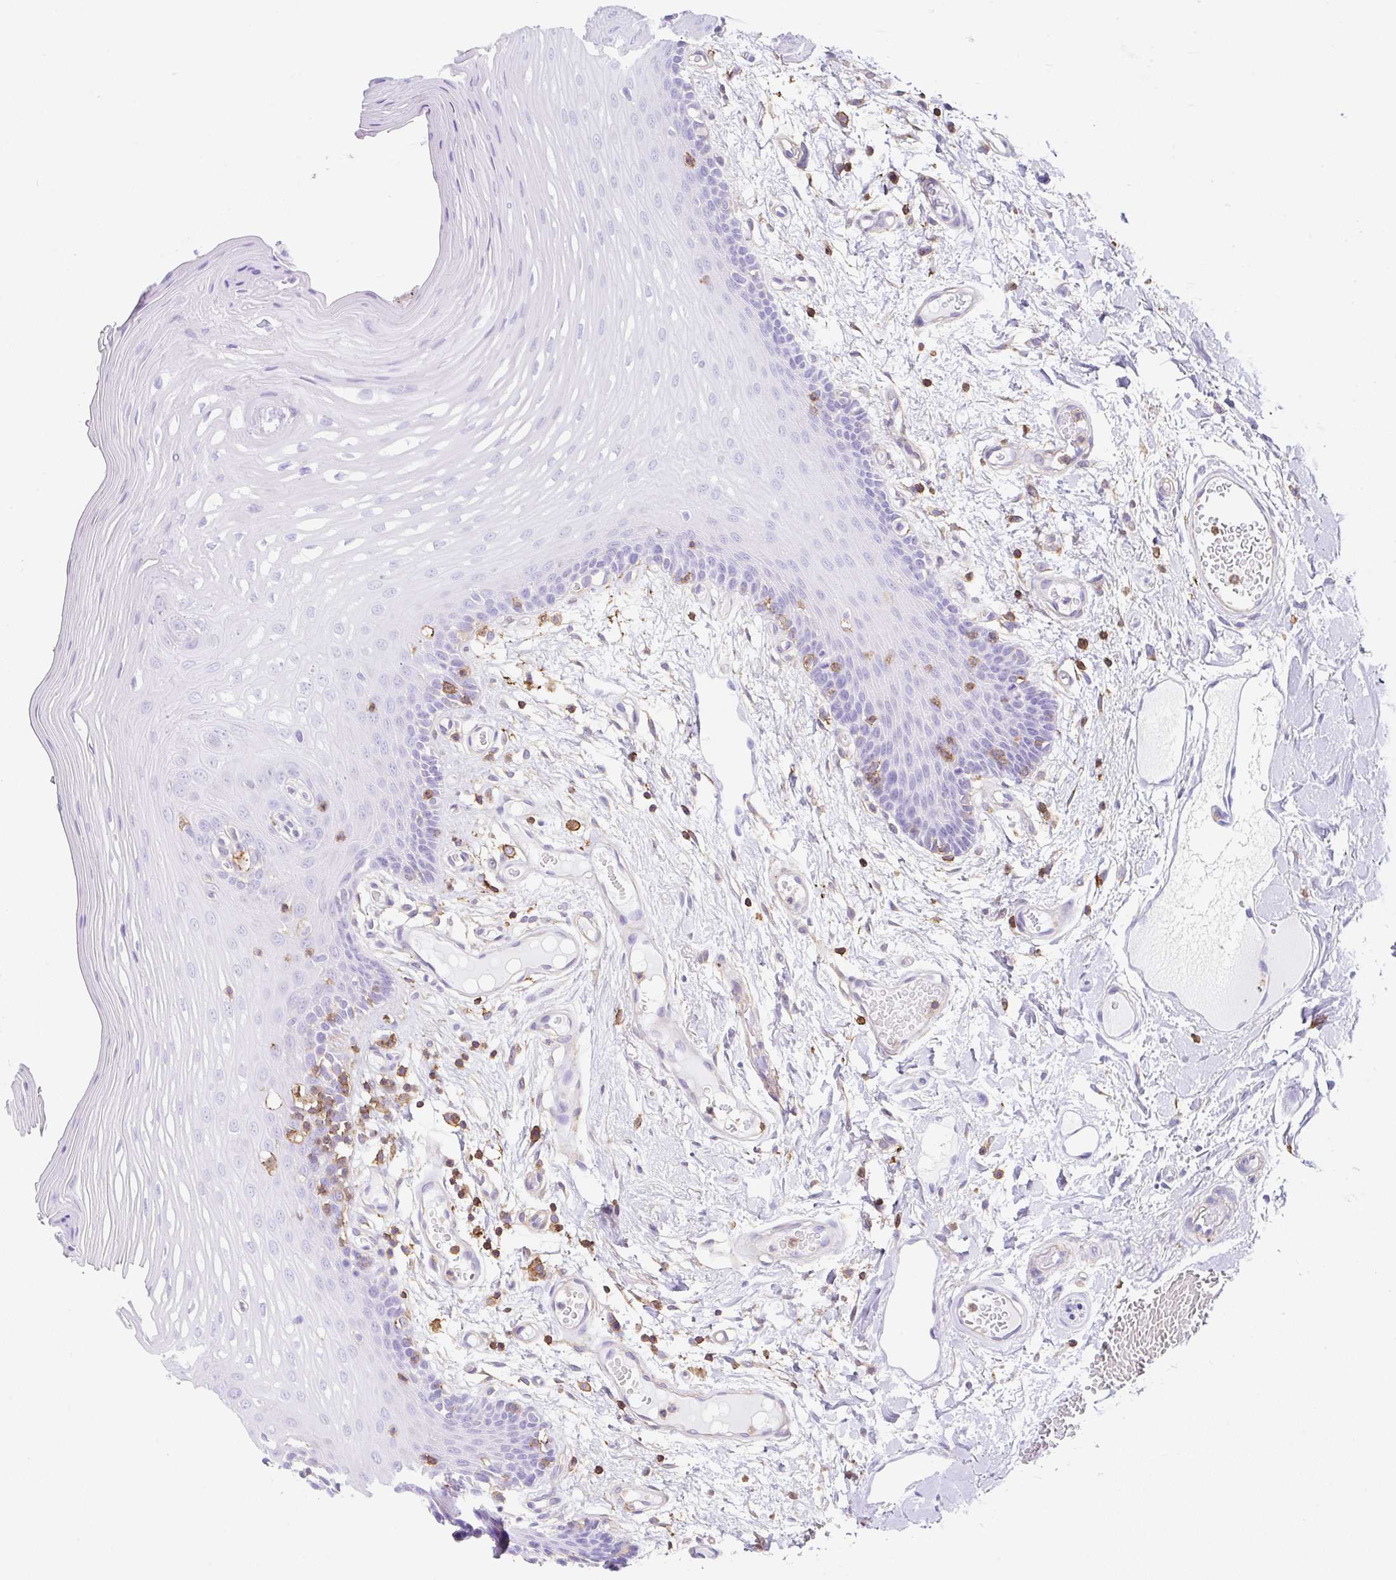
{"staining": {"intensity": "negative", "quantity": "none", "location": "none"}, "tissue": "oral mucosa", "cell_type": "Squamous epithelial cells", "image_type": "normal", "snomed": [{"axis": "morphology", "description": "Normal tissue, NOS"}, {"axis": "topography", "description": "Oral tissue"}, {"axis": "topography", "description": "Tounge, NOS"}], "caption": "This is an immunohistochemistry histopathology image of unremarkable oral mucosa. There is no staining in squamous epithelial cells.", "gene": "MTTP", "patient": {"sex": "female", "age": 60}}